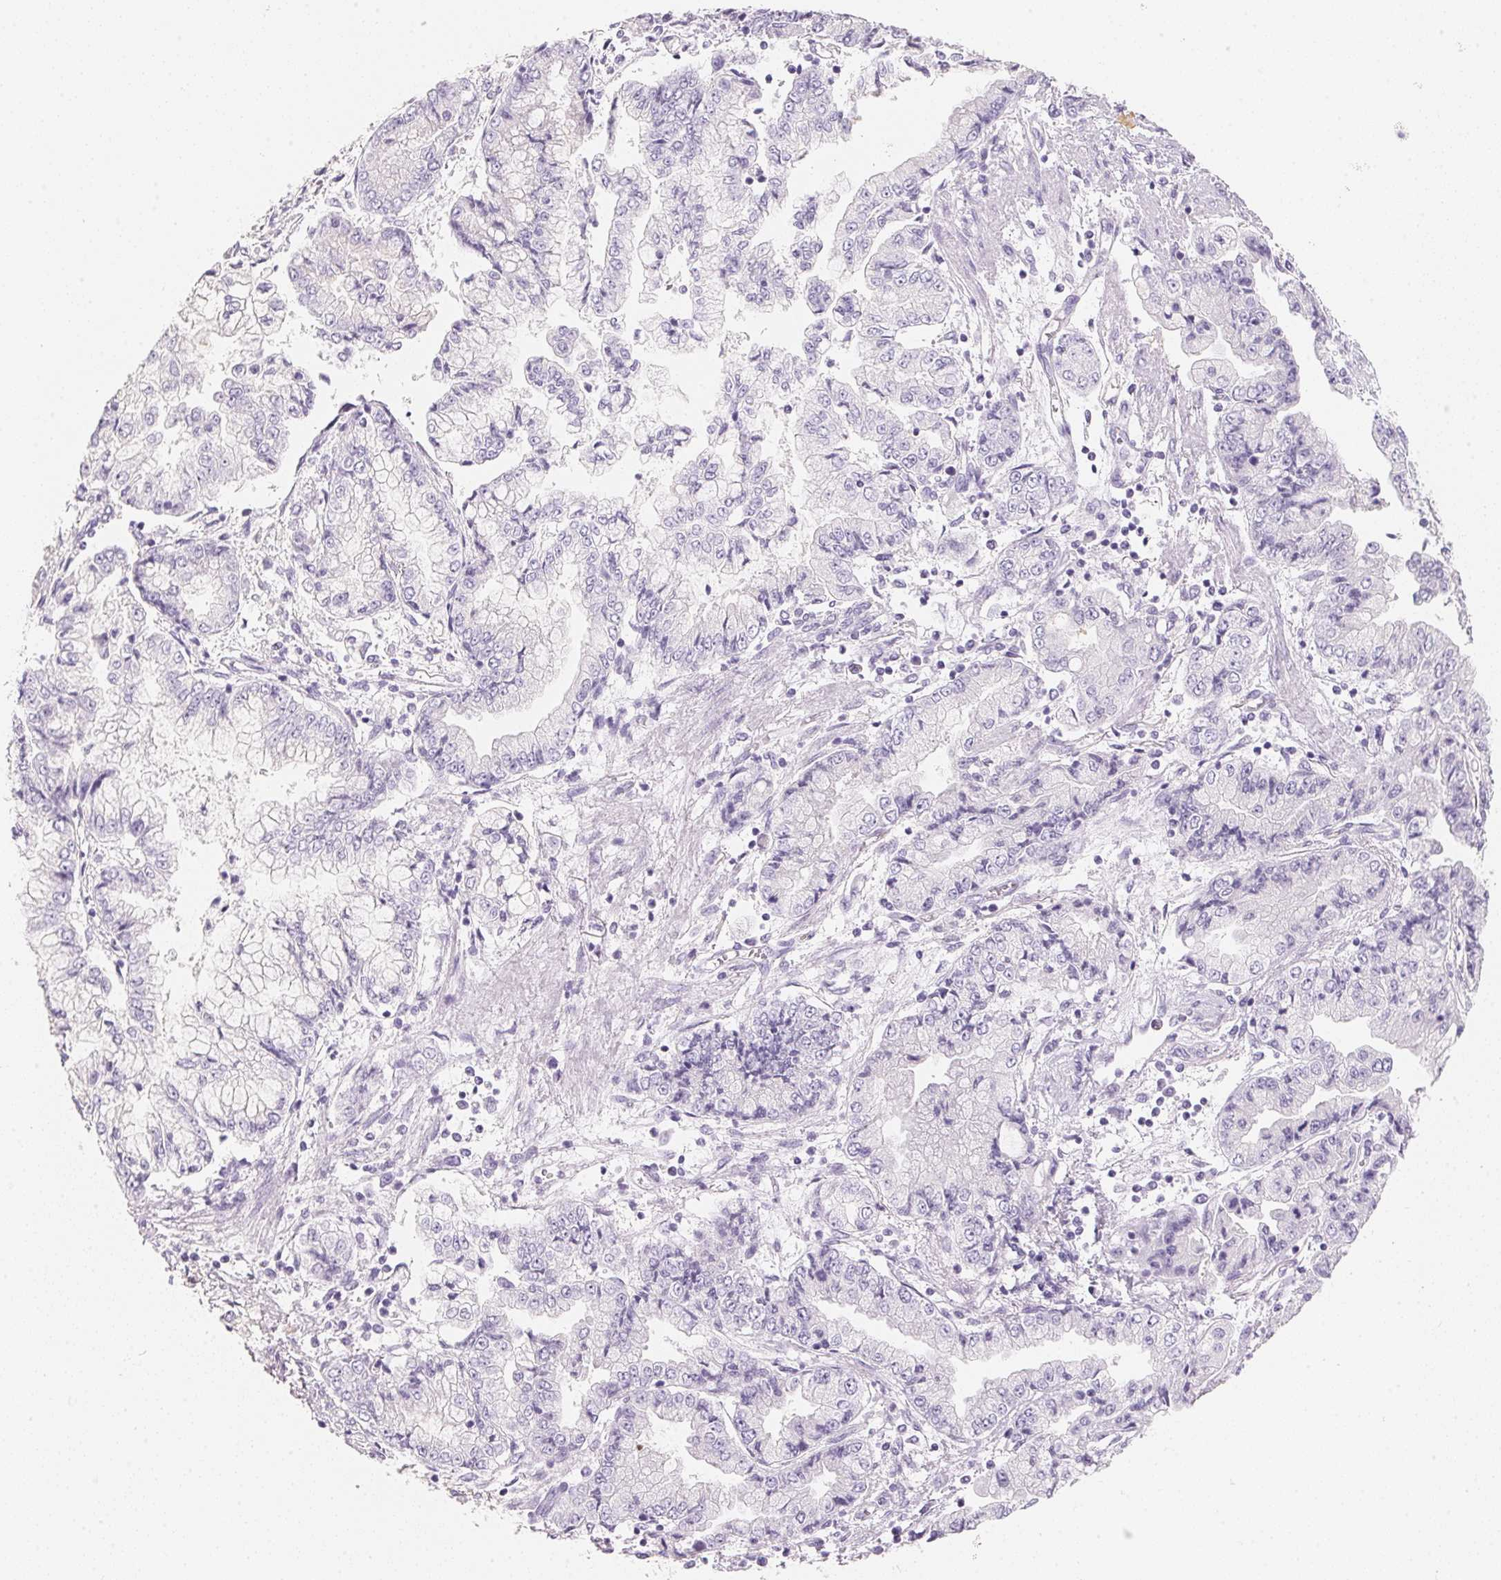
{"staining": {"intensity": "negative", "quantity": "none", "location": "none"}, "tissue": "stomach cancer", "cell_type": "Tumor cells", "image_type": "cancer", "snomed": [{"axis": "morphology", "description": "Adenocarcinoma, NOS"}, {"axis": "topography", "description": "Stomach, upper"}], "caption": "Stomach adenocarcinoma was stained to show a protein in brown. There is no significant expression in tumor cells.", "gene": "ACP3", "patient": {"sex": "female", "age": 74}}